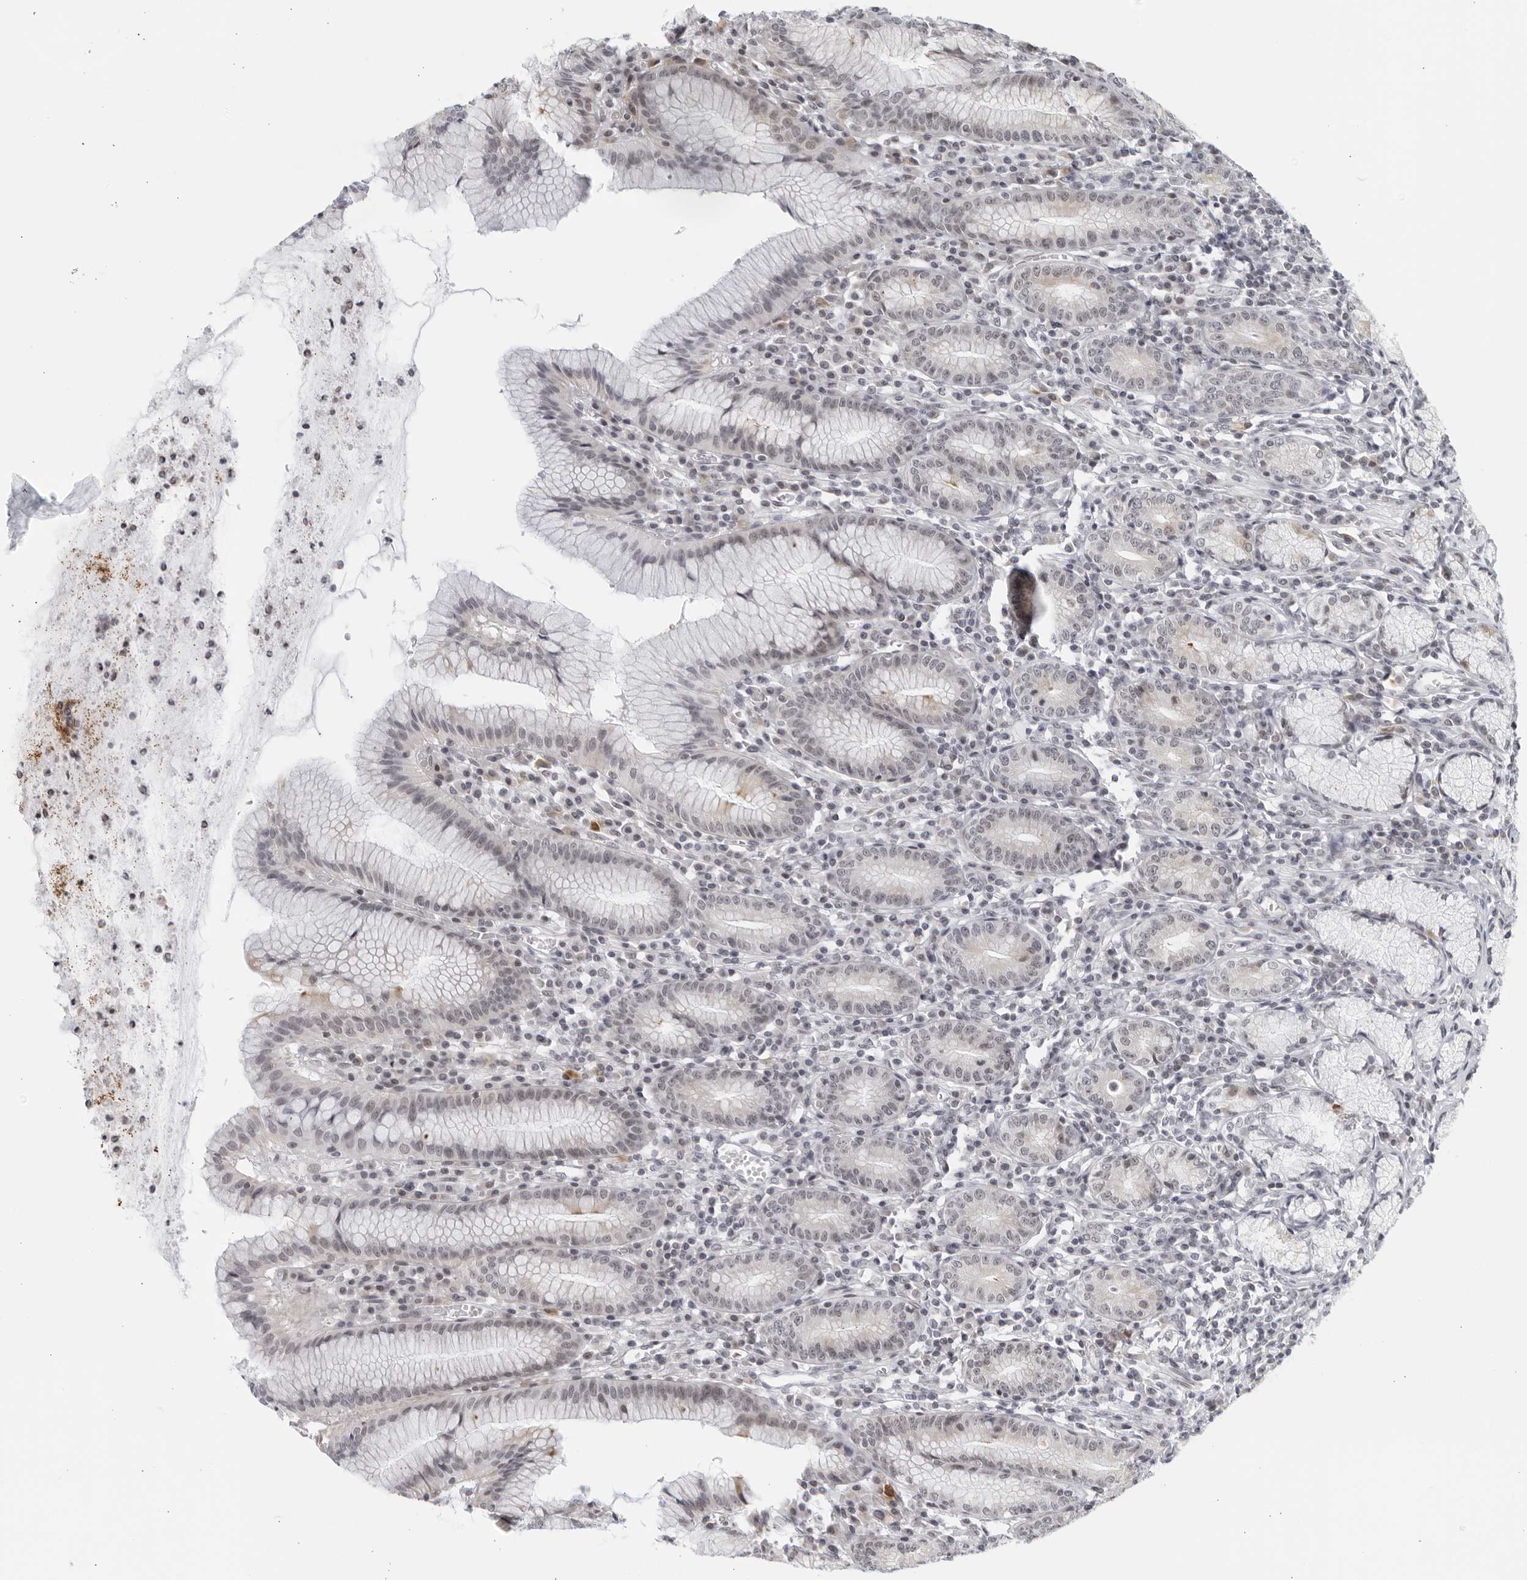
{"staining": {"intensity": "weak", "quantity": "<25%", "location": "cytoplasmic/membranous,nuclear"}, "tissue": "stomach", "cell_type": "Glandular cells", "image_type": "normal", "snomed": [{"axis": "morphology", "description": "Normal tissue, NOS"}, {"axis": "topography", "description": "Stomach"}], "caption": "Glandular cells show no significant positivity in normal stomach. Nuclei are stained in blue.", "gene": "RAB11FIP3", "patient": {"sex": "male", "age": 55}}